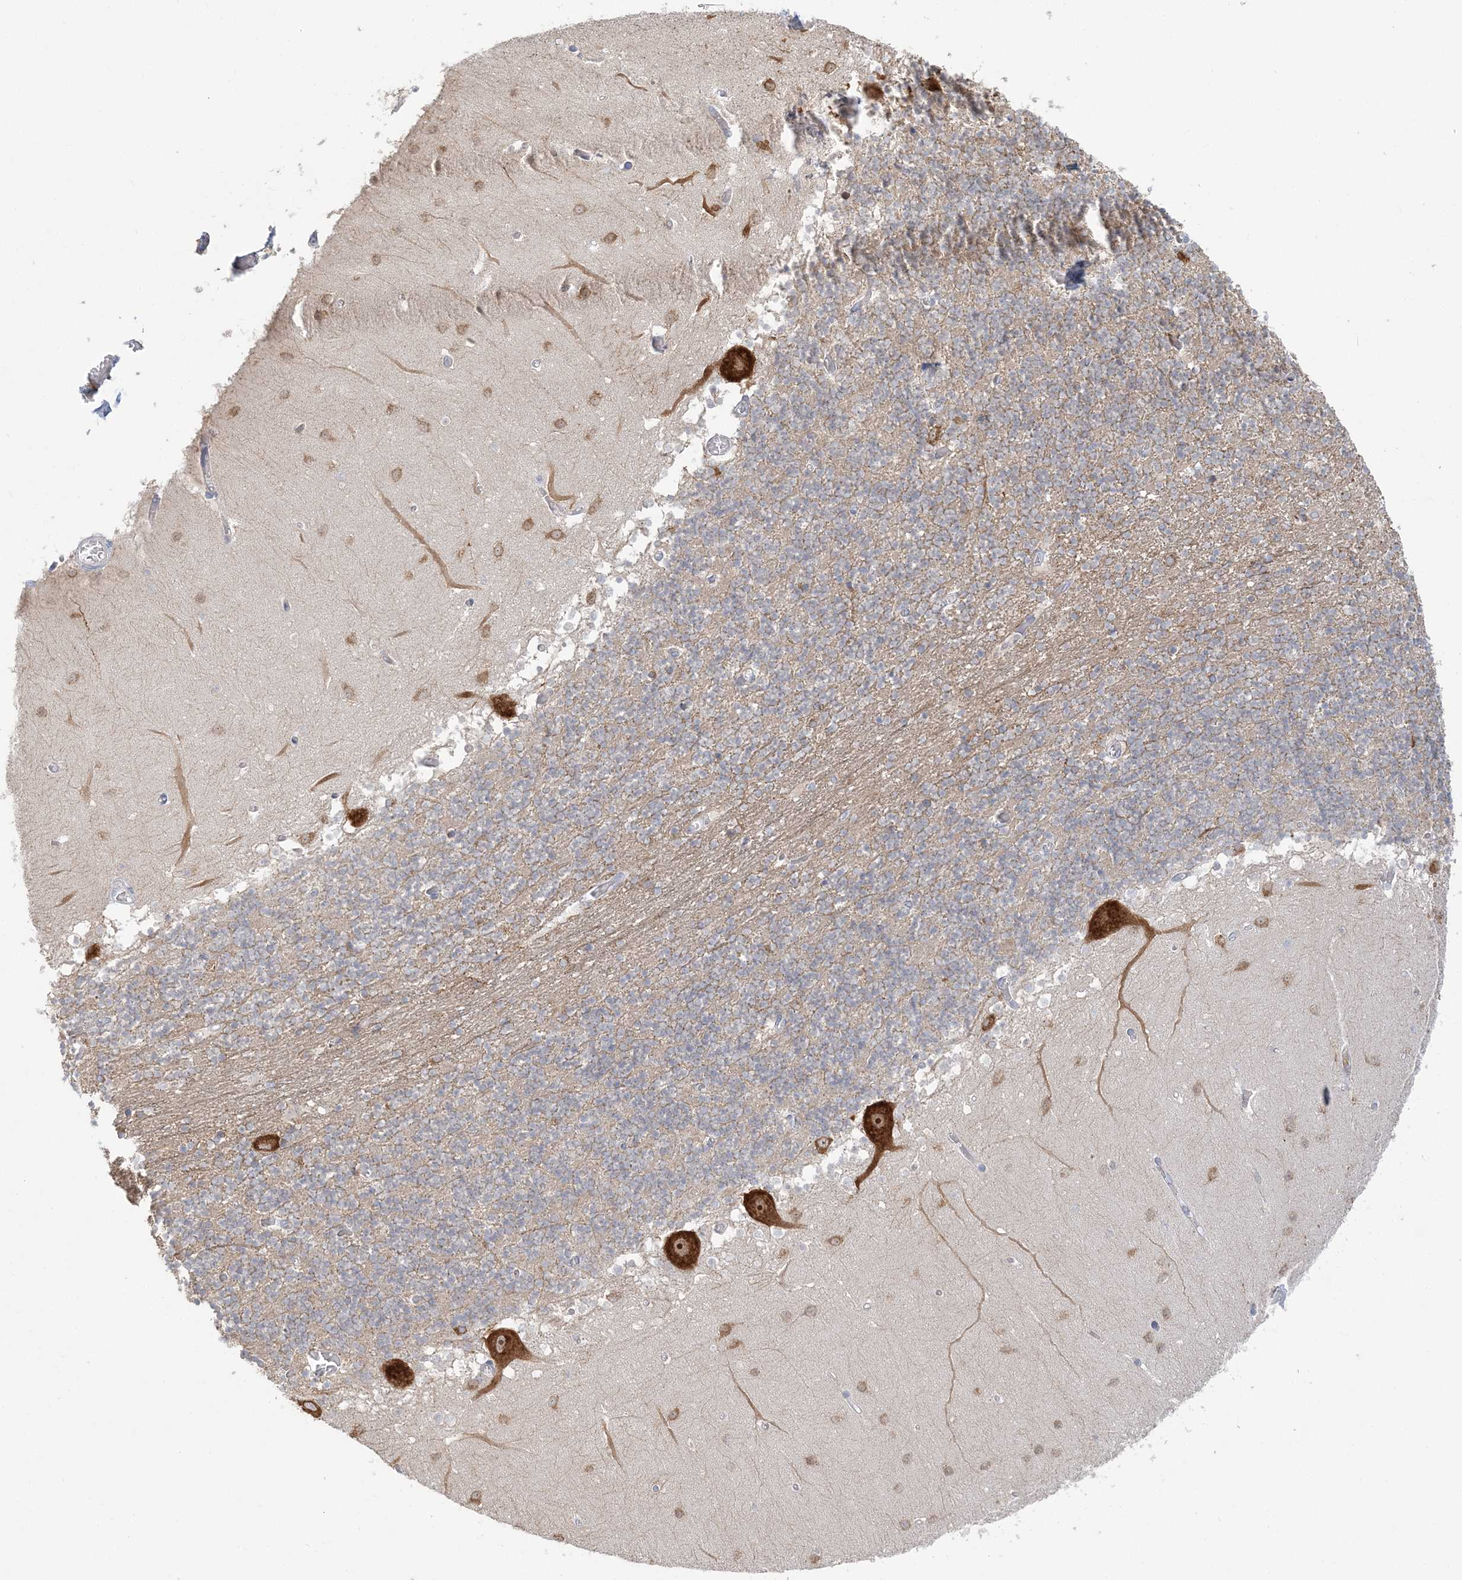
{"staining": {"intensity": "weak", "quantity": "25%-75%", "location": "cytoplasmic/membranous"}, "tissue": "cerebellum", "cell_type": "Cells in granular layer", "image_type": "normal", "snomed": [{"axis": "morphology", "description": "Normal tissue, NOS"}, {"axis": "topography", "description": "Cerebellum"}], "caption": "This photomicrograph demonstrates immunohistochemistry (IHC) staining of benign cerebellum, with low weak cytoplasmic/membranous staining in approximately 25%-75% of cells in granular layer.", "gene": "FARSB", "patient": {"sex": "female", "age": 28}}